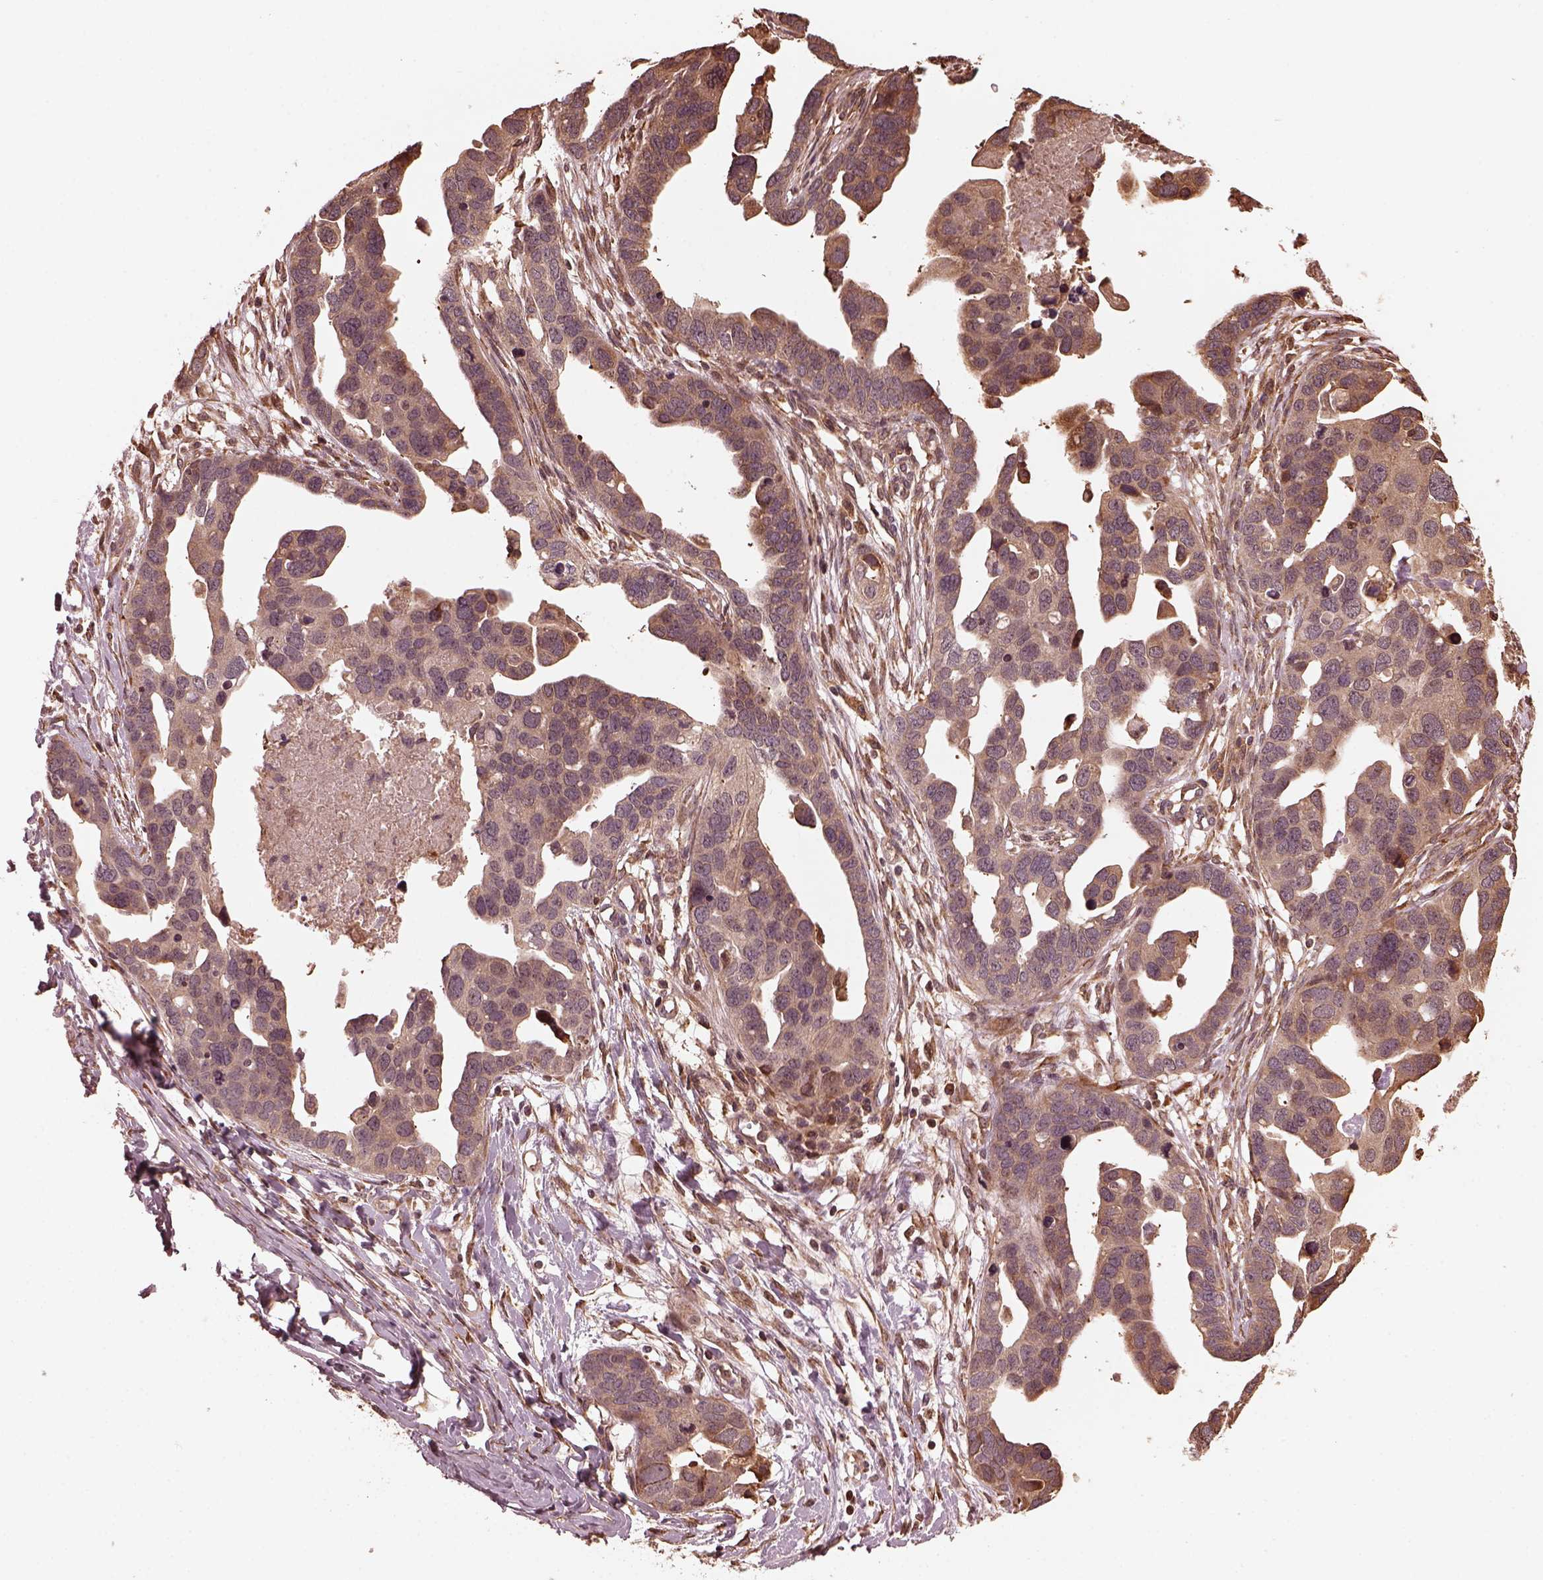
{"staining": {"intensity": "weak", "quantity": ">75%", "location": "cytoplasmic/membranous"}, "tissue": "ovarian cancer", "cell_type": "Tumor cells", "image_type": "cancer", "snomed": [{"axis": "morphology", "description": "Cystadenocarcinoma, serous, NOS"}, {"axis": "topography", "description": "Ovary"}], "caption": "The micrograph displays staining of serous cystadenocarcinoma (ovarian), revealing weak cytoplasmic/membranous protein positivity (brown color) within tumor cells.", "gene": "ZNF292", "patient": {"sex": "female", "age": 54}}